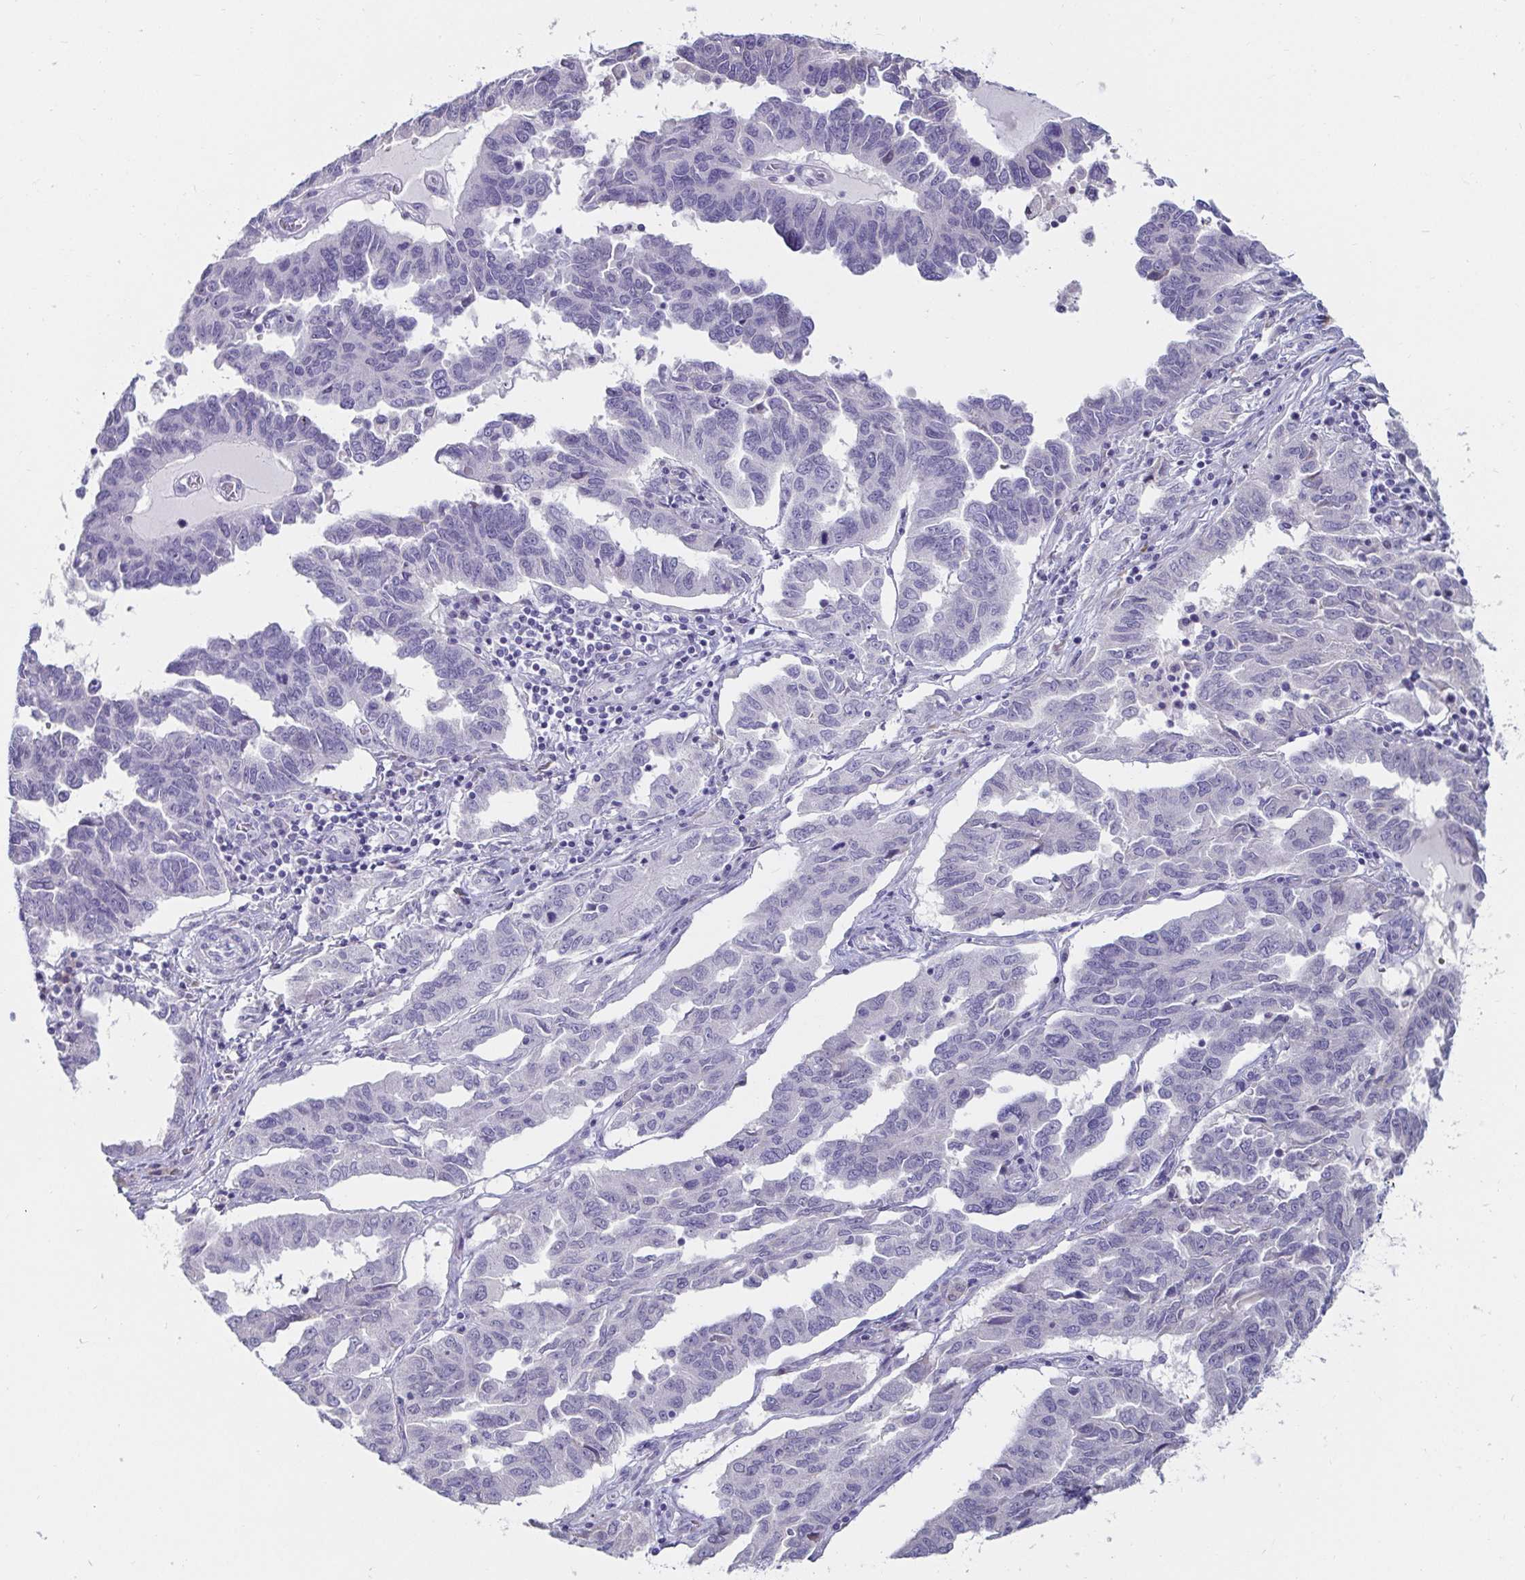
{"staining": {"intensity": "negative", "quantity": "none", "location": "none"}, "tissue": "ovarian cancer", "cell_type": "Tumor cells", "image_type": "cancer", "snomed": [{"axis": "morphology", "description": "Cystadenocarcinoma, serous, NOS"}, {"axis": "topography", "description": "Ovary"}], "caption": "A high-resolution micrograph shows IHC staining of ovarian cancer (serous cystadenocarcinoma), which exhibits no significant staining in tumor cells.", "gene": "C4orf17", "patient": {"sex": "female", "age": 64}}